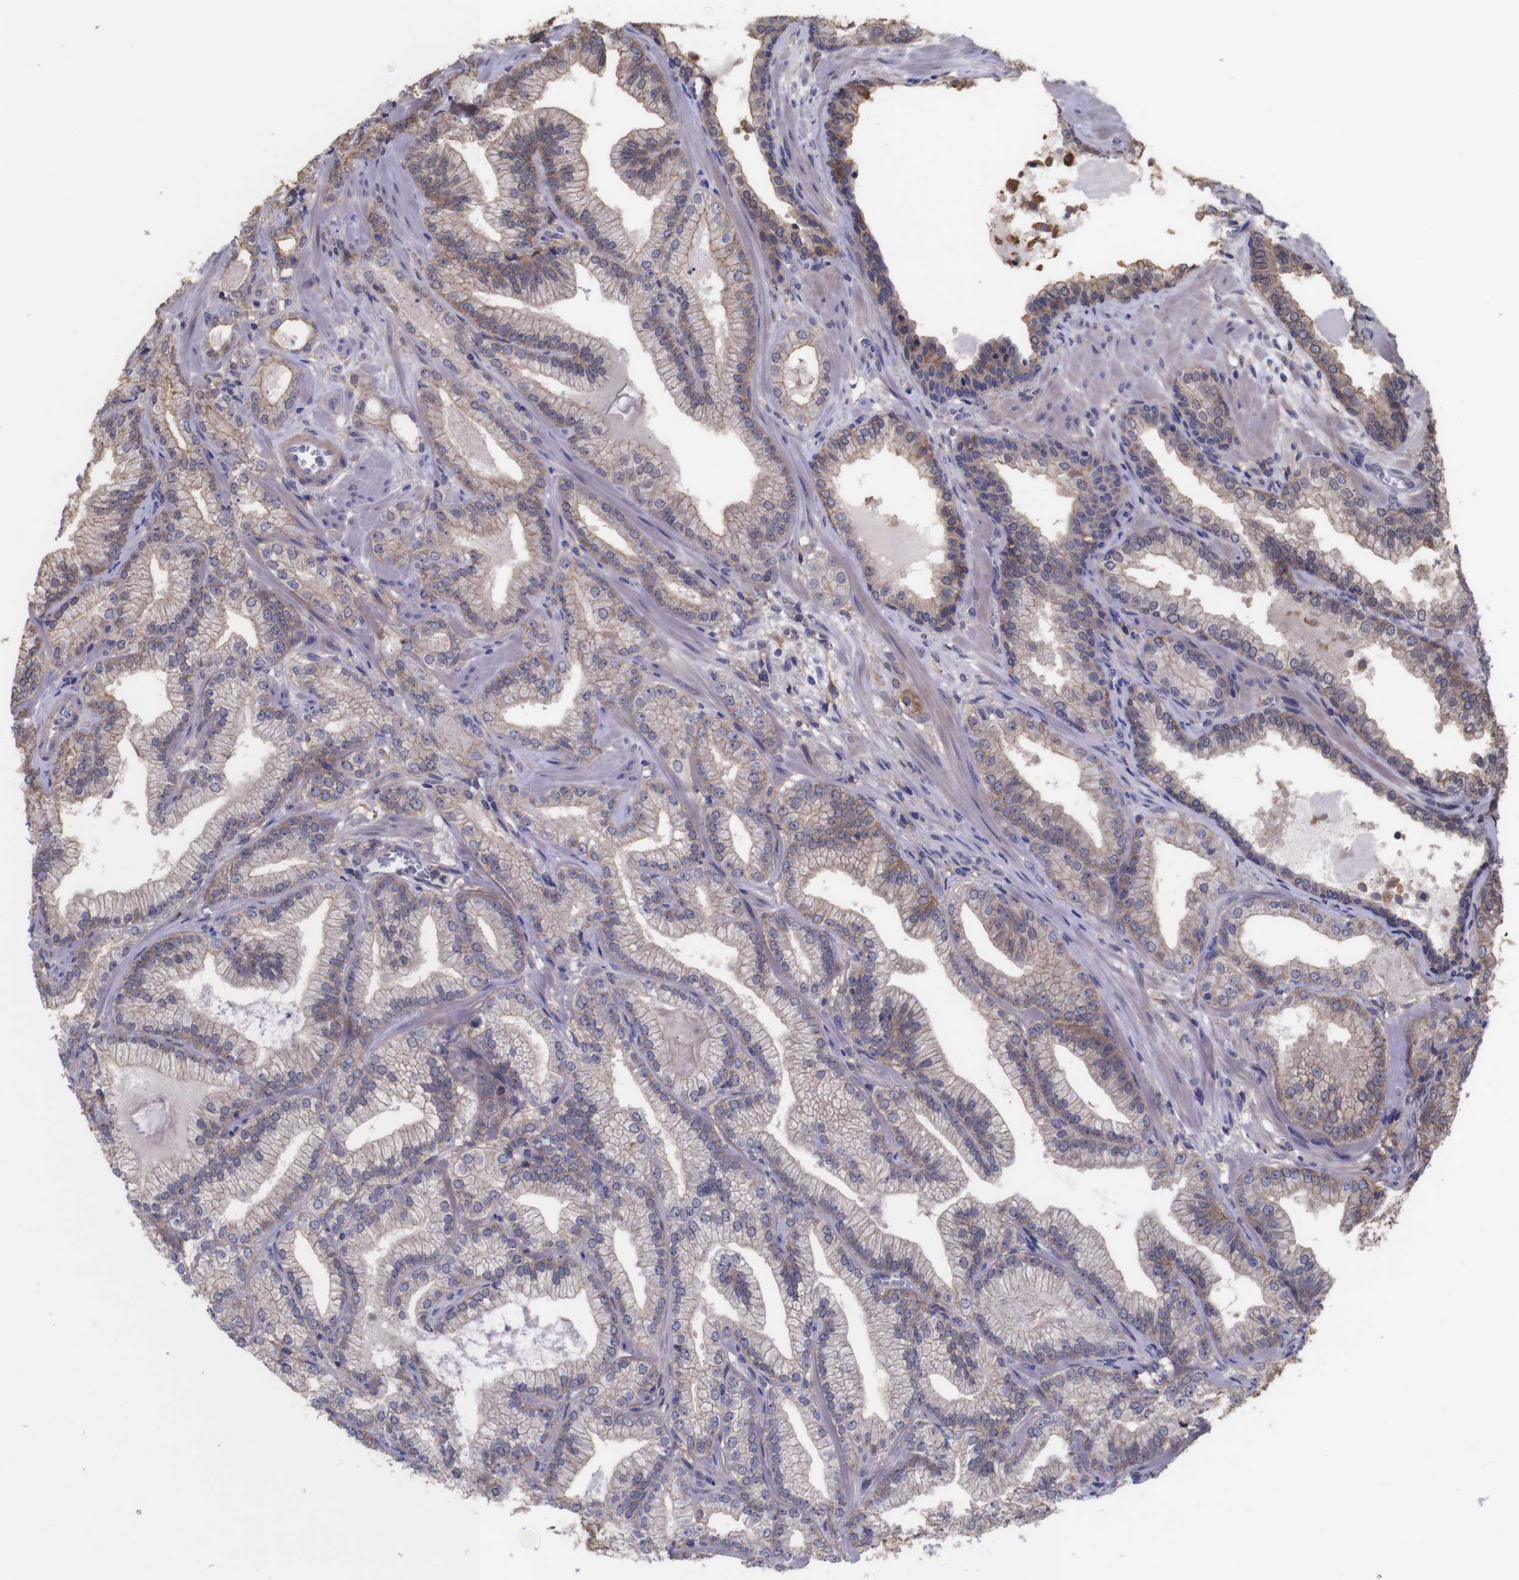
{"staining": {"intensity": "moderate", "quantity": "25%-75%", "location": "cytoplasmic/membranous"}, "tissue": "prostate cancer", "cell_type": "Tumor cells", "image_type": "cancer", "snomed": [{"axis": "morphology", "description": "Adenocarcinoma, Low grade"}, {"axis": "topography", "description": "Prostate"}], "caption": "The histopathology image demonstrates staining of prostate cancer, revealing moderate cytoplasmic/membranous protein positivity (brown color) within tumor cells.", "gene": "ATP2B1", "patient": {"sex": "male", "age": 59}}